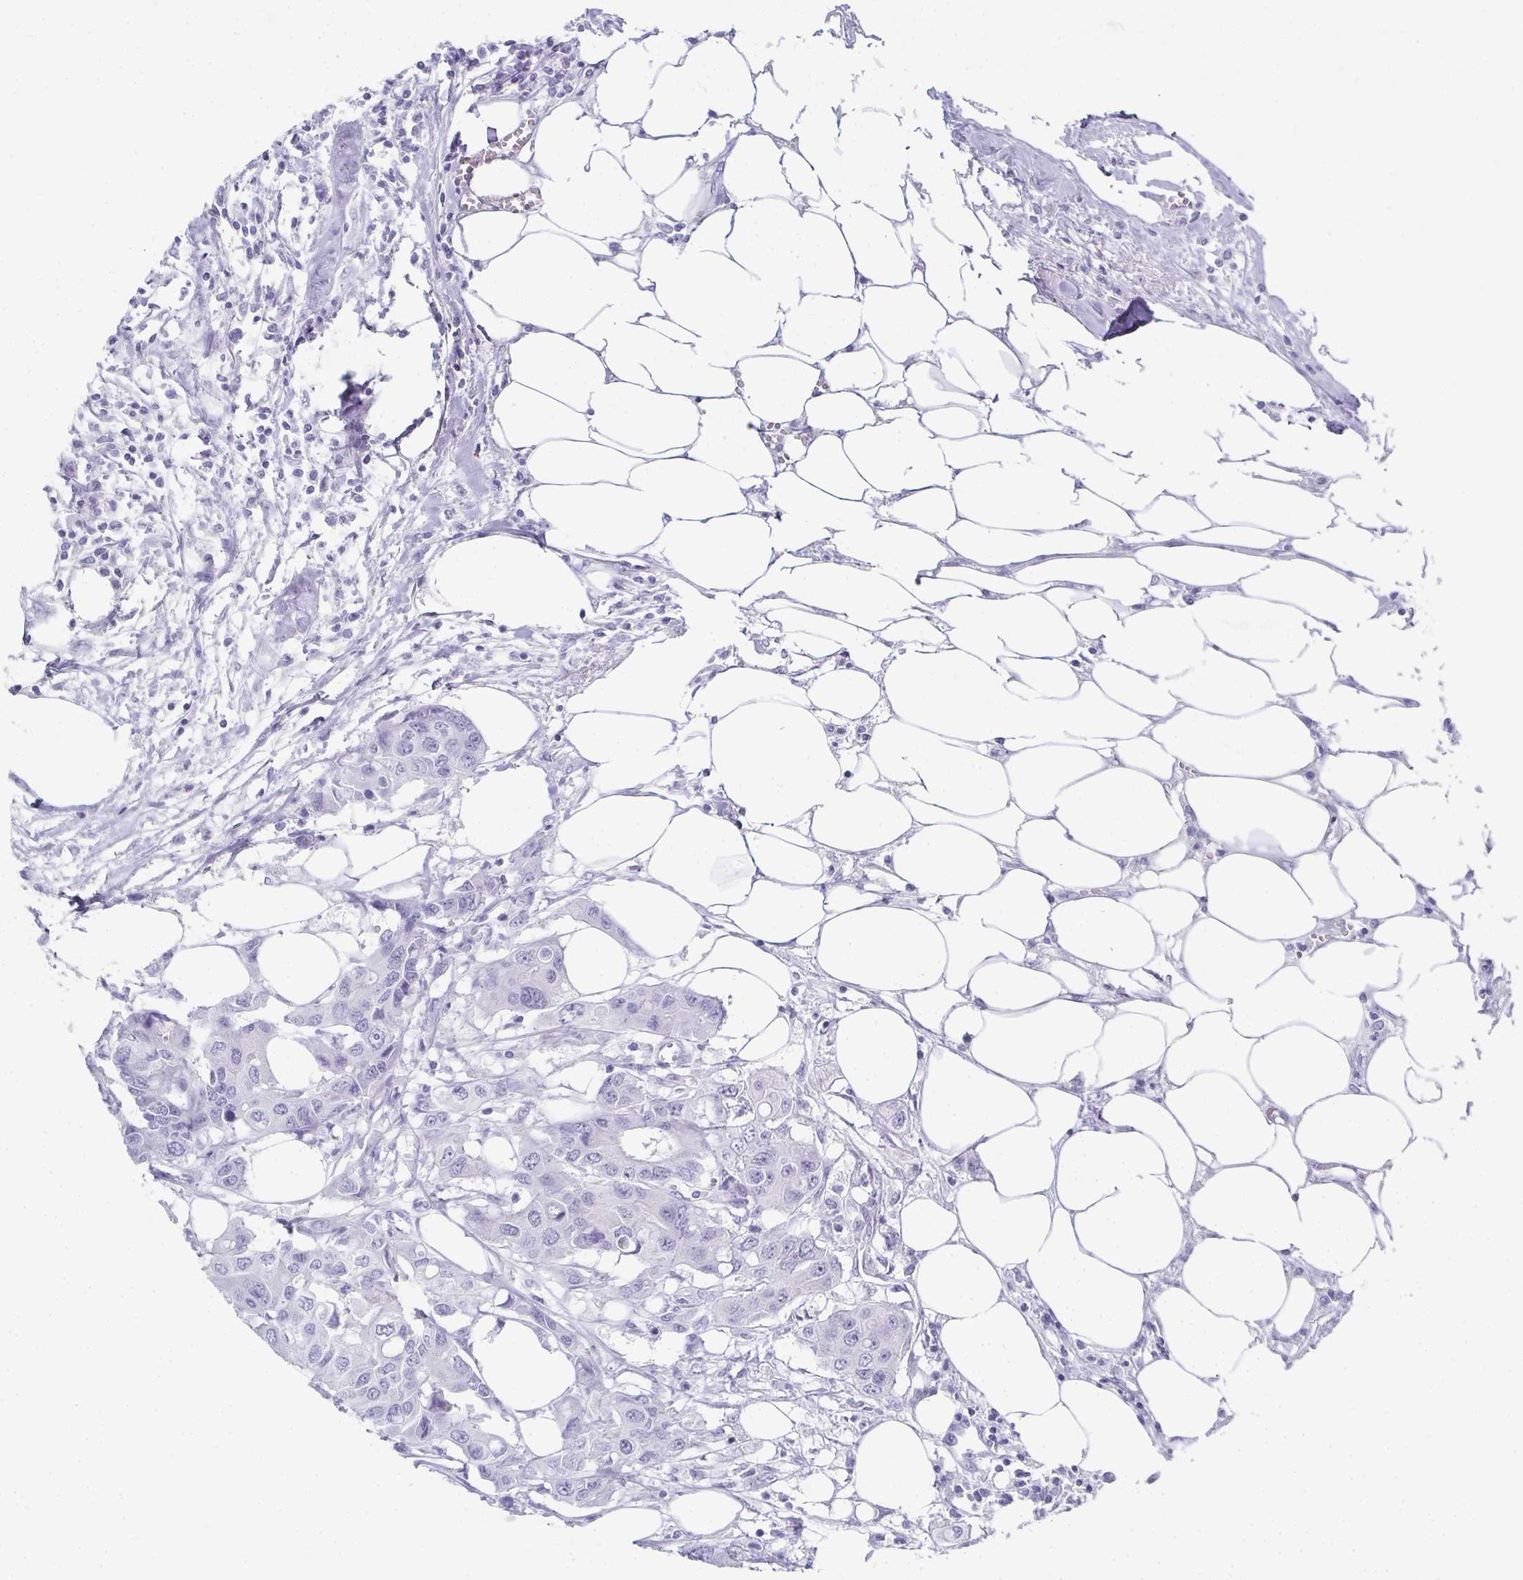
{"staining": {"intensity": "negative", "quantity": "none", "location": "none"}, "tissue": "colorectal cancer", "cell_type": "Tumor cells", "image_type": "cancer", "snomed": [{"axis": "morphology", "description": "Adenocarcinoma, NOS"}, {"axis": "topography", "description": "Colon"}], "caption": "This is an immunohistochemistry (IHC) image of colorectal cancer. There is no staining in tumor cells.", "gene": "SYCP1", "patient": {"sex": "male", "age": 77}}